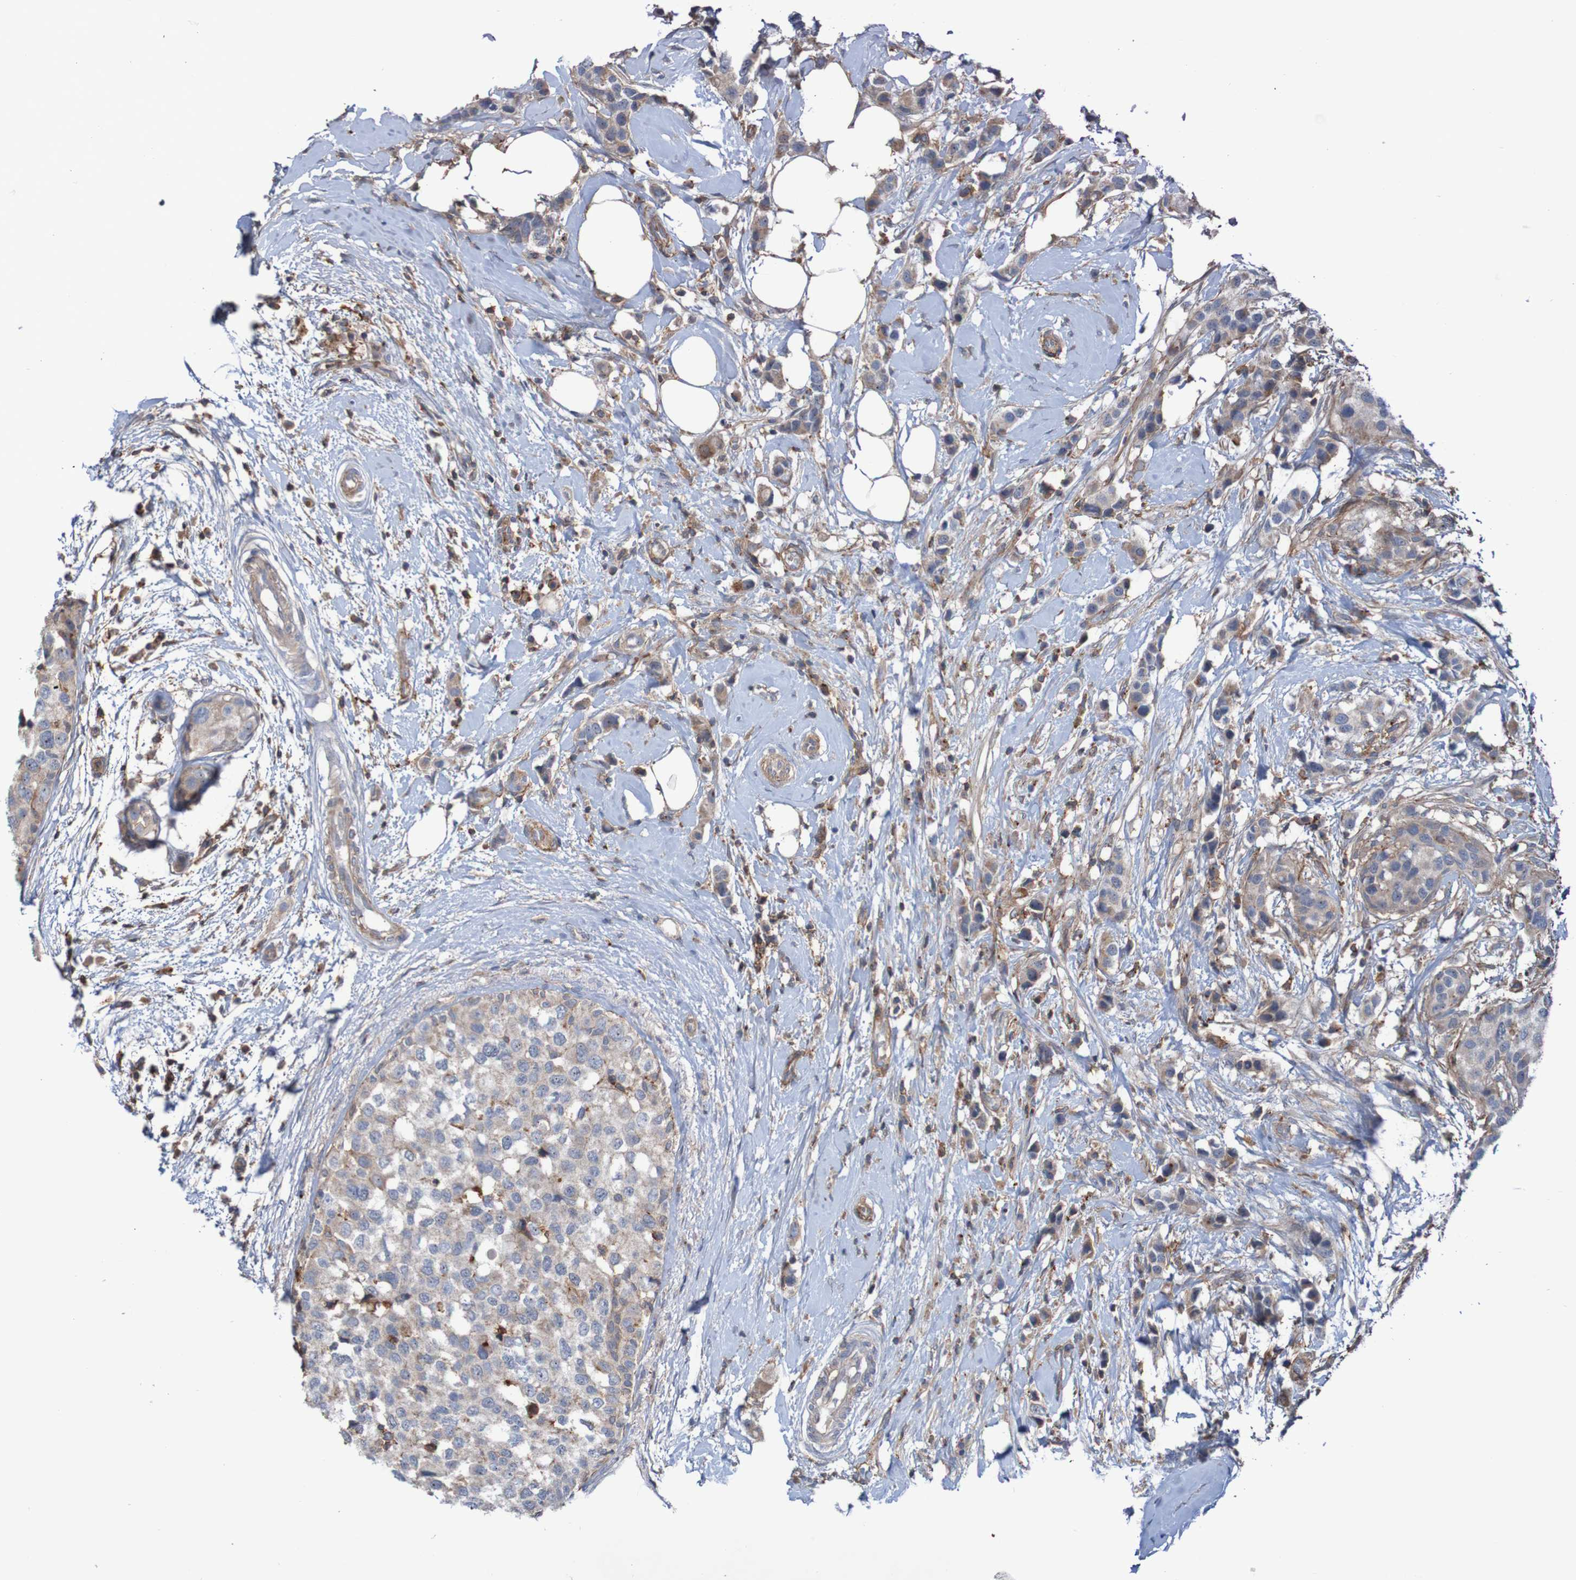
{"staining": {"intensity": "weak", "quantity": ">75%", "location": "cytoplasmic/membranous"}, "tissue": "breast cancer", "cell_type": "Tumor cells", "image_type": "cancer", "snomed": [{"axis": "morphology", "description": "Normal tissue, NOS"}, {"axis": "morphology", "description": "Duct carcinoma"}, {"axis": "topography", "description": "Breast"}], "caption": "Human breast invasive ductal carcinoma stained with a brown dye displays weak cytoplasmic/membranous positive positivity in approximately >75% of tumor cells.", "gene": "PDGFB", "patient": {"sex": "female", "age": 50}}